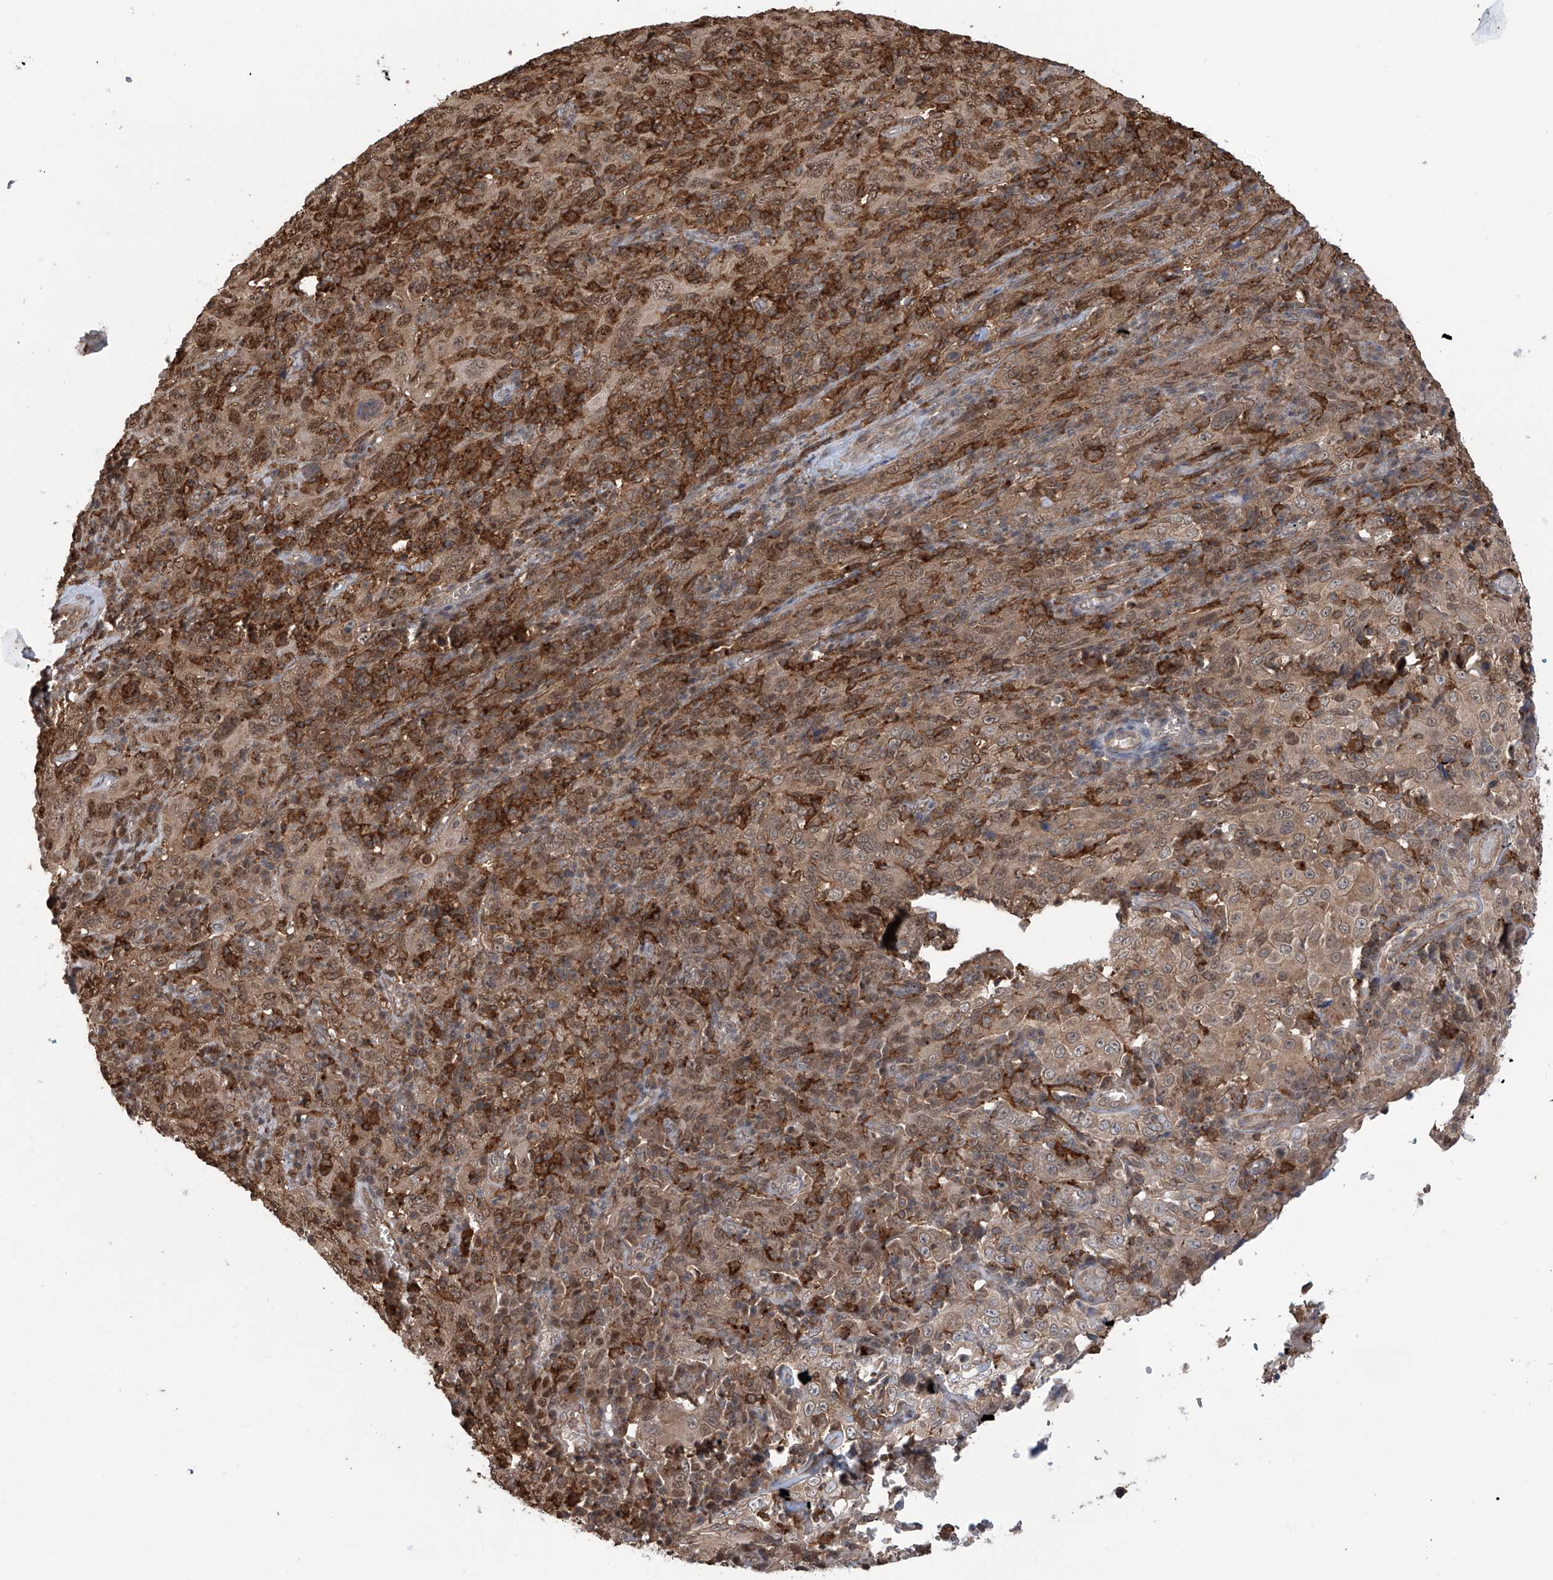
{"staining": {"intensity": "weak", "quantity": ">75%", "location": "cytoplasmic/membranous,nuclear"}, "tissue": "cervical cancer", "cell_type": "Tumor cells", "image_type": "cancer", "snomed": [{"axis": "morphology", "description": "Squamous cell carcinoma, NOS"}, {"axis": "topography", "description": "Cervix"}], "caption": "There is low levels of weak cytoplasmic/membranous and nuclear positivity in tumor cells of cervical cancer, as demonstrated by immunohistochemical staining (brown color).", "gene": "HOXC8", "patient": {"sex": "female", "age": 46}}